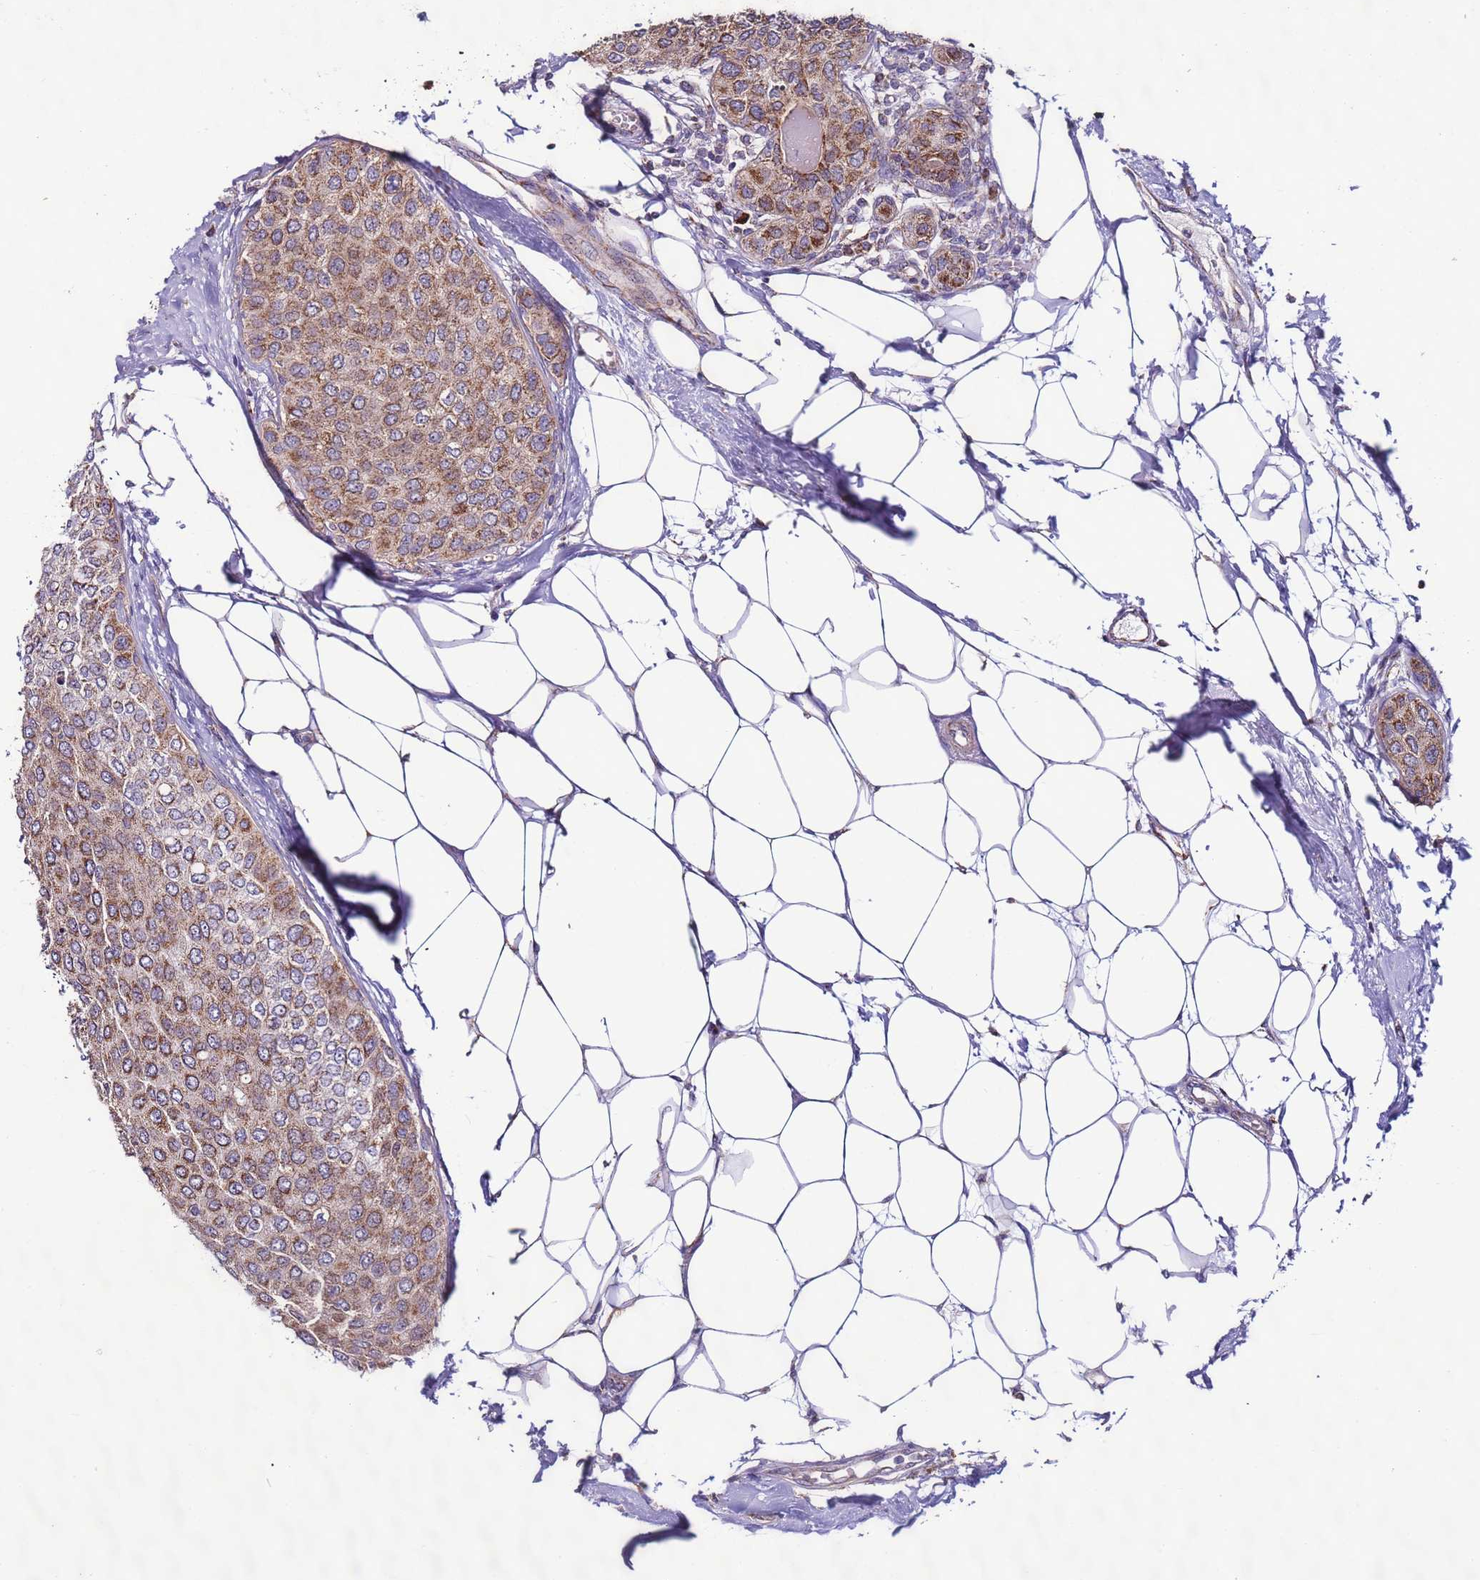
{"staining": {"intensity": "moderate", "quantity": ">75%", "location": "cytoplasmic/membranous"}, "tissue": "breast cancer", "cell_type": "Tumor cells", "image_type": "cancer", "snomed": [{"axis": "morphology", "description": "Duct carcinoma"}, {"axis": "topography", "description": "Breast"}], "caption": "High-power microscopy captured an IHC image of breast cancer, revealing moderate cytoplasmic/membranous staining in approximately >75% of tumor cells.", "gene": "UEVLD", "patient": {"sex": "female", "age": 72}}